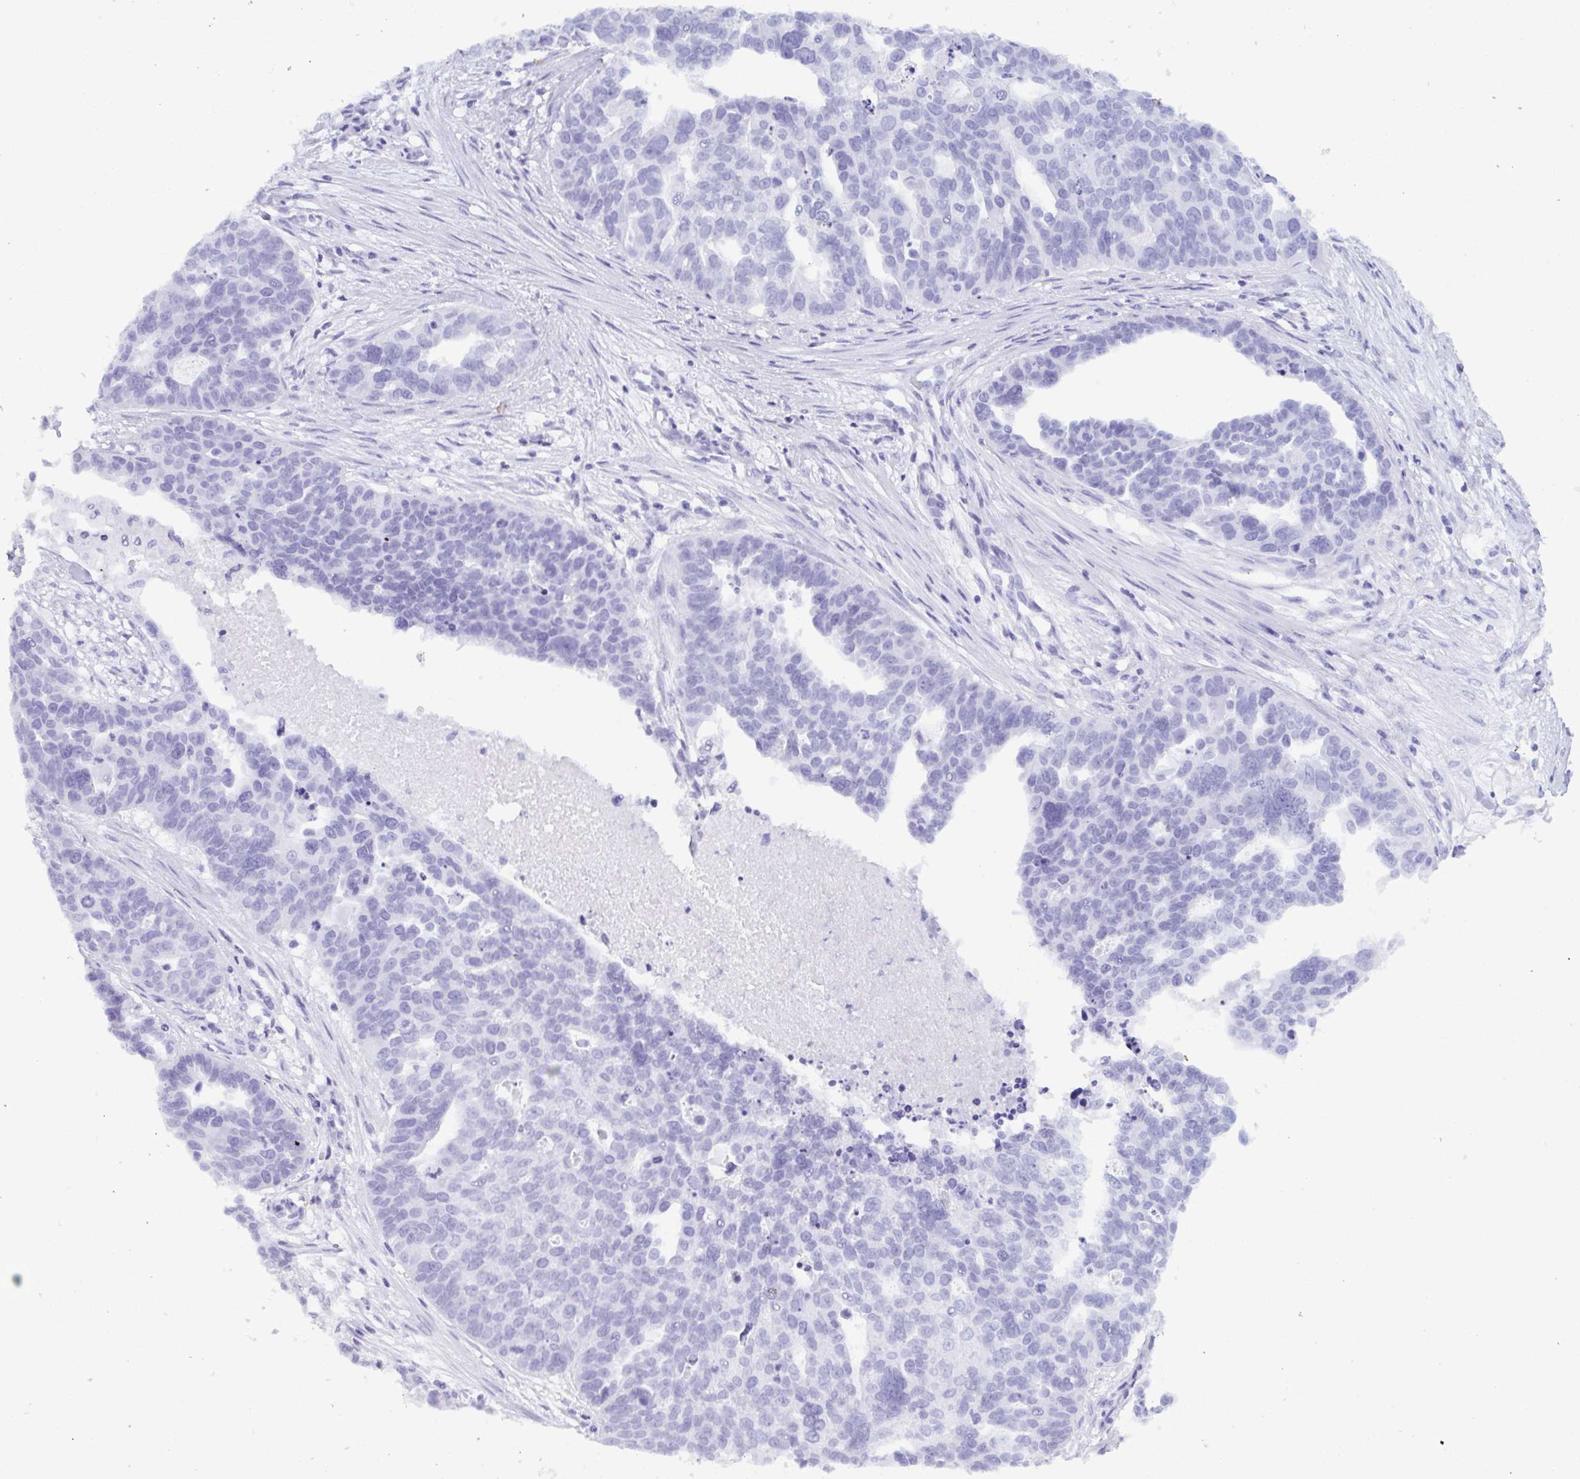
{"staining": {"intensity": "negative", "quantity": "none", "location": "none"}, "tissue": "ovarian cancer", "cell_type": "Tumor cells", "image_type": "cancer", "snomed": [{"axis": "morphology", "description": "Cystadenocarcinoma, serous, NOS"}, {"axis": "topography", "description": "Ovary"}], "caption": "Tumor cells show no significant staining in ovarian cancer (serous cystadenocarcinoma).", "gene": "MRGPRG", "patient": {"sex": "female", "age": 59}}